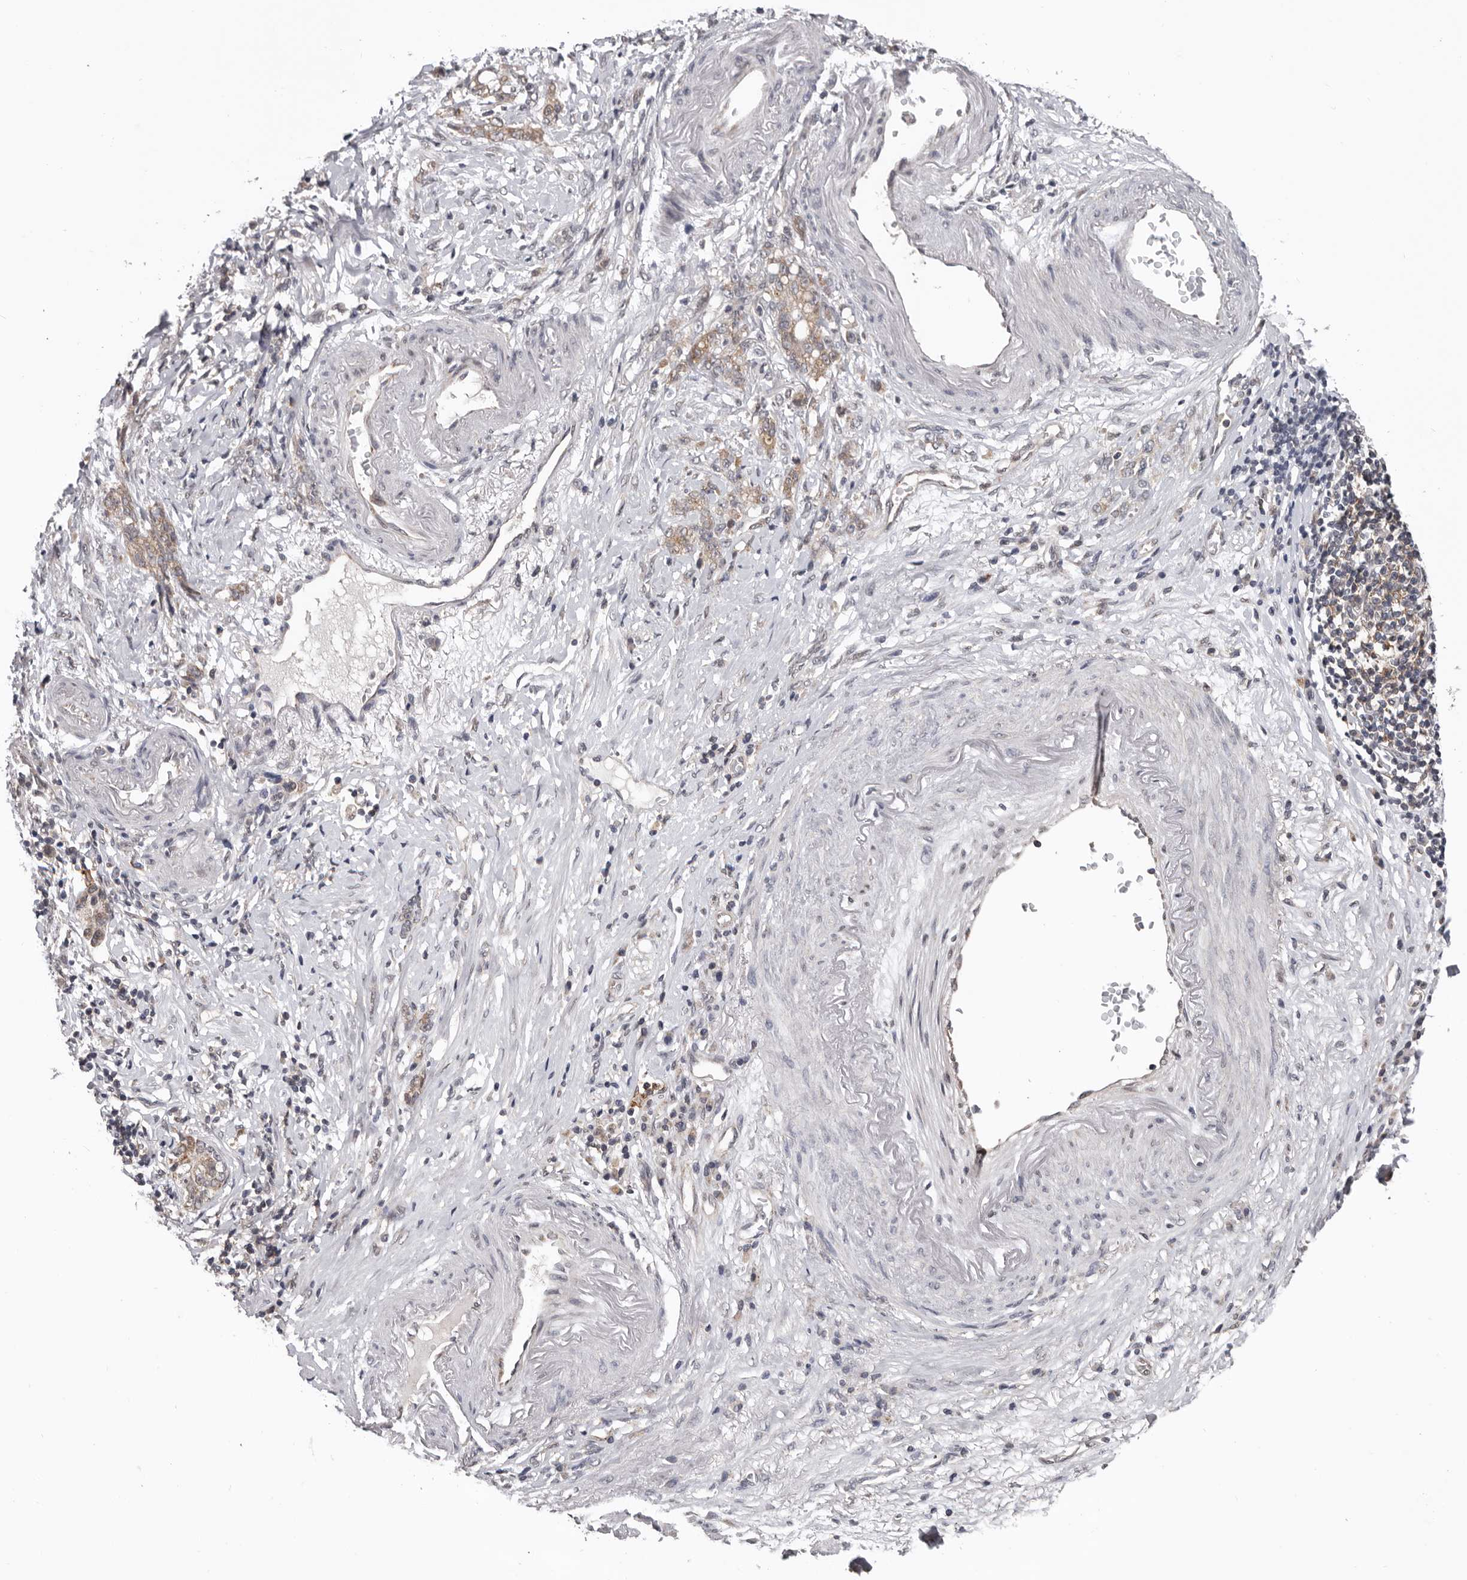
{"staining": {"intensity": "weak", "quantity": ">75%", "location": "cytoplasmic/membranous"}, "tissue": "stomach cancer", "cell_type": "Tumor cells", "image_type": "cancer", "snomed": [{"axis": "morphology", "description": "Adenocarcinoma, NOS"}, {"axis": "topography", "description": "Stomach, lower"}], "caption": "DAB (3,3'-diaminobenzidine) immunohistochemical staining of human stomach adenocarcinoma displays weak cytoplasmic/membranous protein expression in about >75% of tumor cells. The protein is stained brown, and the nuclei are stained in blue (DAB (3,3'-diaminobenzidine) IHC with brightfield microscopy, high magnification).", "gene": "MOGAT2", "patient": {"sex": "male", "age": 88}}